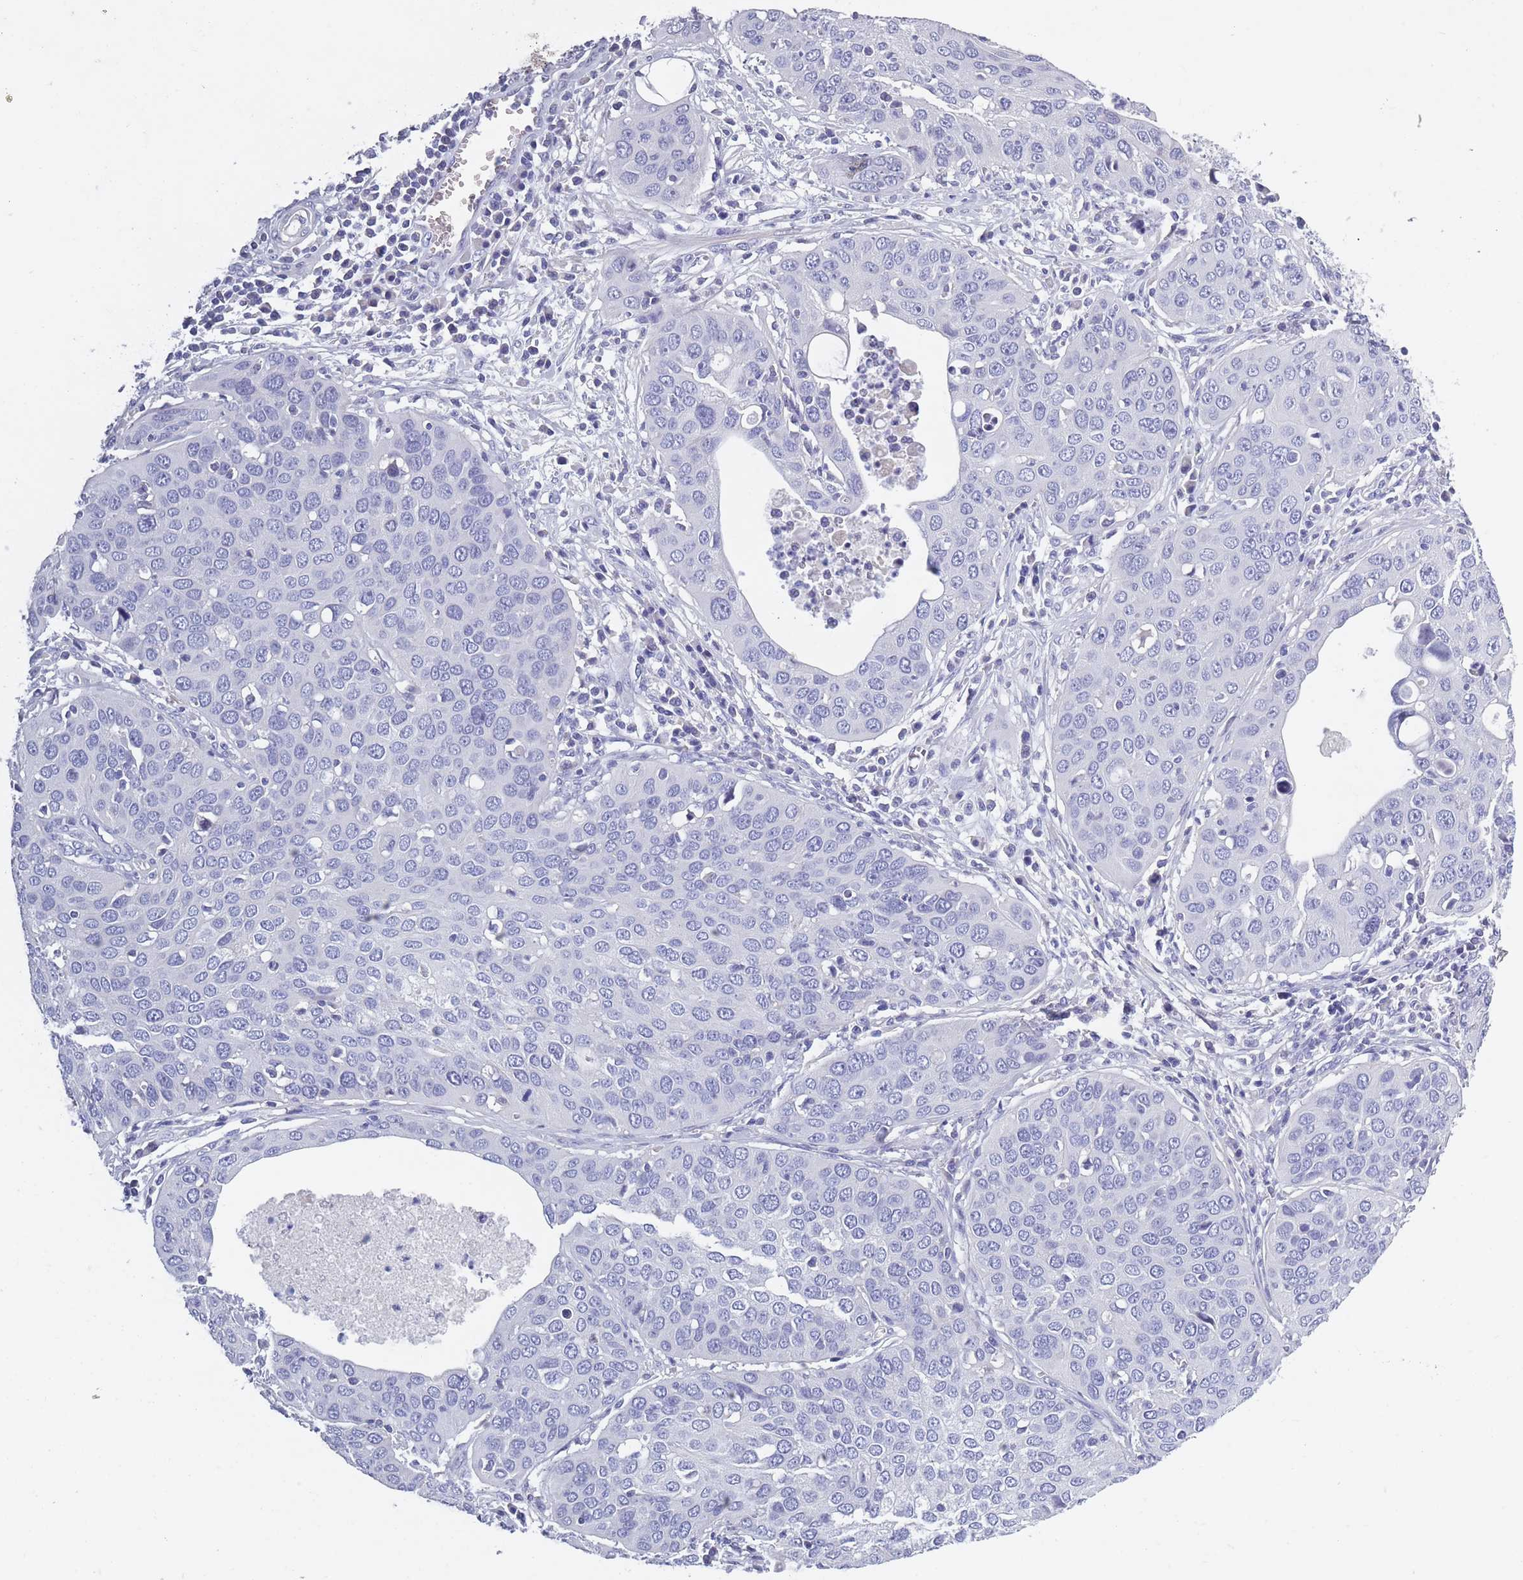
{"staining": {"intensity": "negative", "quantity": "none", "location": "none"}, "tissue": "cervical cancer", "cell_type": "Tumor cells", "image_type": "cancer", "snomed": [{"axis": "morphology", "description": "Squamous cell carcinoma, NOS"}, {"axis": "topography", "description": "Cervix"}], "caption": "Micrograph shows no protein expression in tumor cells of squamous cell carcinoma (cervical) tissue. The staining was performed using DAB (3,3'-diaminobenzidine) to visualize the protein expression in brown, while the nuclei were stained in blue with hematoxylin (Magnification: 20x).", "gene": "OR4C5", "patient": {"sex": "female", "age": 36}}